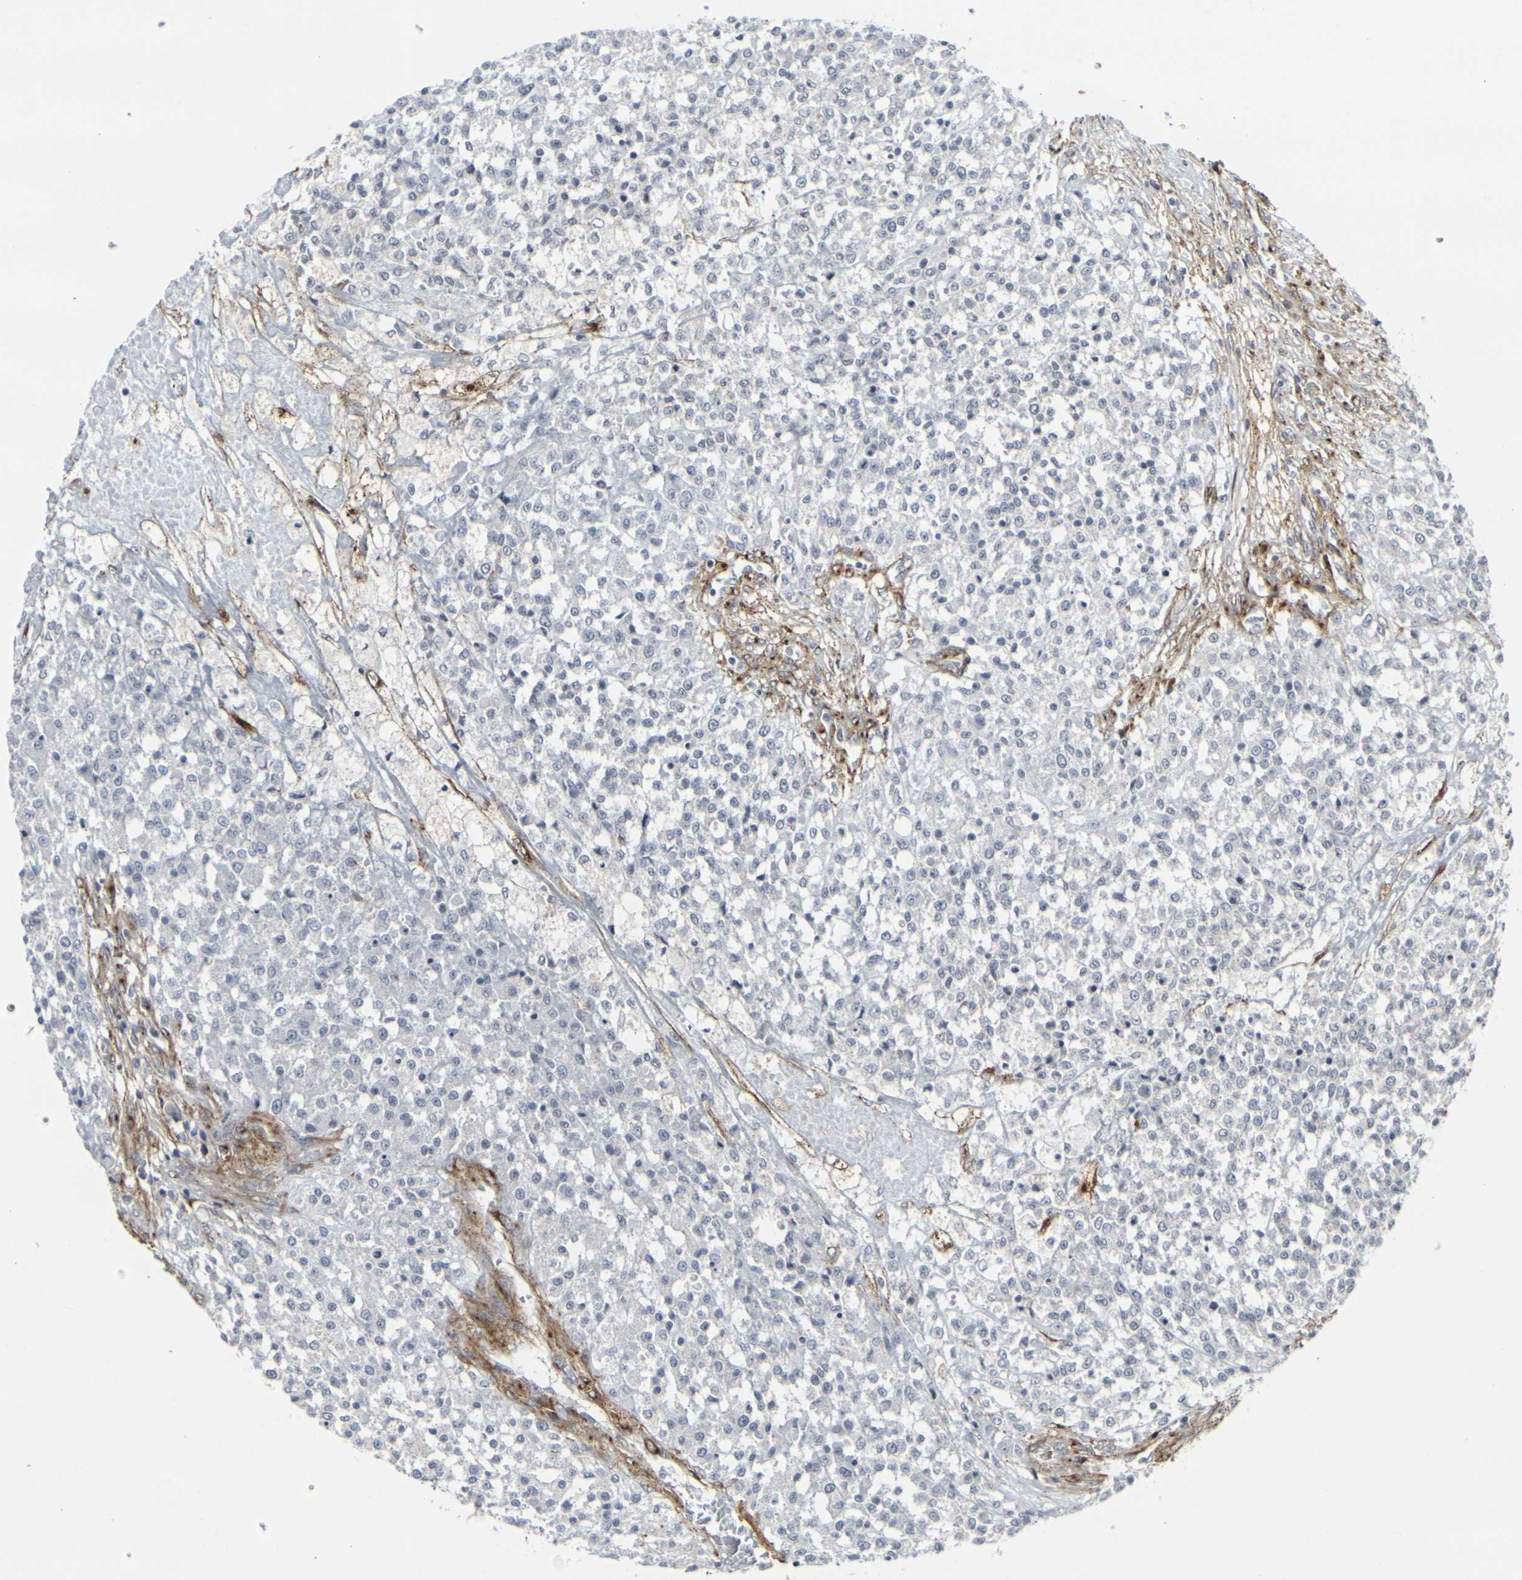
{"staining": {"intensity": "negative", "quantity": "none", "location": "none"}, "tissue": "testis cancer", "cell_type": "Tumor cells", "image_type": "cancer", "snomed": [{"axis": "morphology", "description": "Seminoma, NOS"}, {"axis": "topography", "description": "Testis"}], "caption": "This is an immunohistochemistry (IHC) image of human testis seminoma. There is no expression in tumor cells.", "gene": "MYOF", "patient": {"sex": "male", "age": 59}}